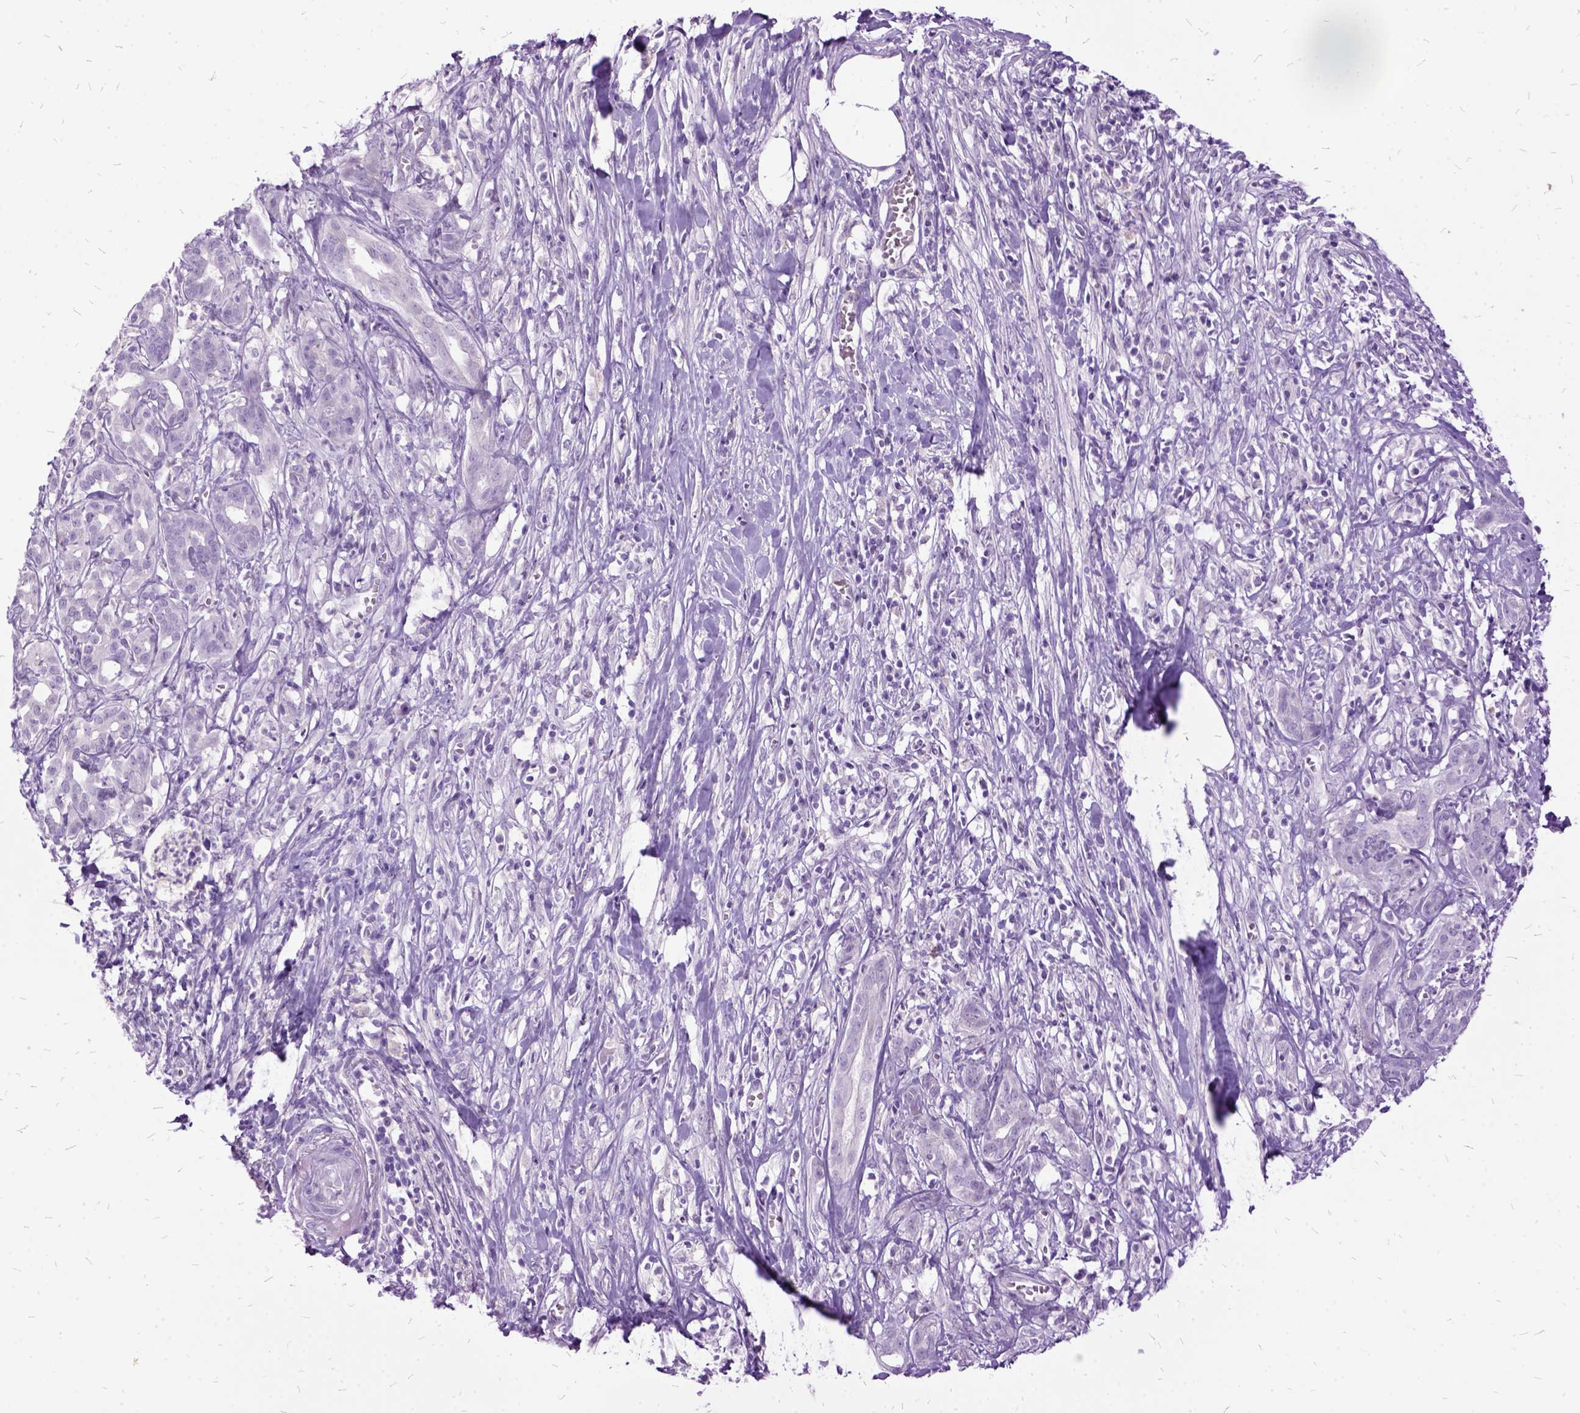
{"staining": {"intensity": "negative", "quantity": "none", "location": "none"}, "tissue": "pancreatic cancer", "cell_type": "Tumor cells", "image_type": "cancer", "snomed": [{"axis": "morphology", "description": "Adenocarcinoma, NOS"}, {"axis": "topography", "description": "Pancreas"}], "caption": "The image shows no significant staining in tumor cells of adenocarcinoma (pancreatic). (DAB (3,3'-diaminobenzidine) immunohistochemistry, high magnification).", "gene": "MME", "patient": {"sex": "male", "age": 61}}